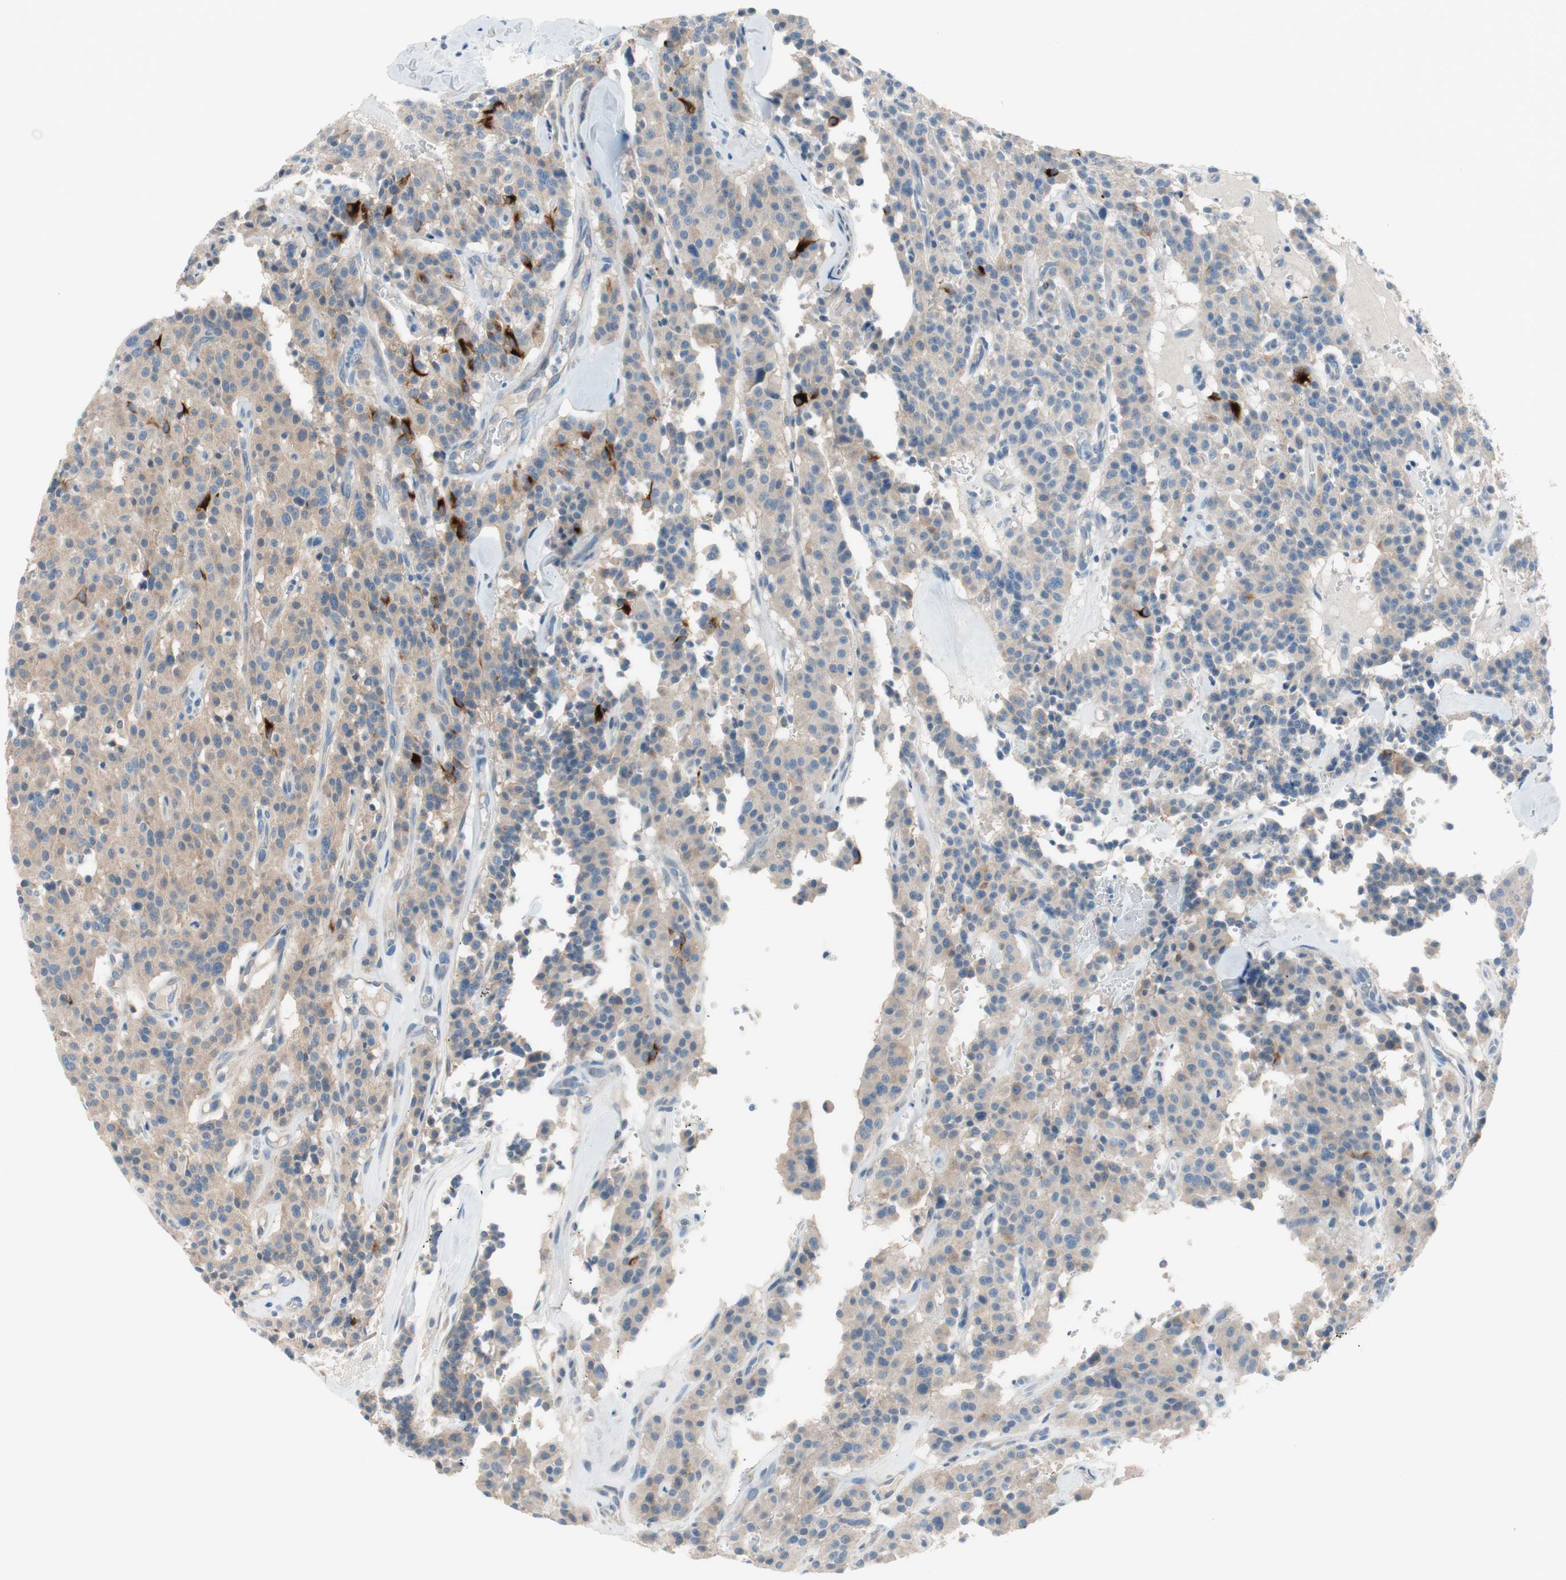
{"staining": {"intensity": "strong", "quantity": "<25%", "location": "cytoplasmic/membranous"}, "tissue": "carcinoid", "cell_type": "Tumor cells", "image_type": "cancer", "snomed": [{"axis": "morphology", "description": "Carcinoid, malignant, NOS"}, {"axis": "topography", "description": "Lung"}], "caption": "Immunohistochemistry (IHC) micrograph of neoplastic tissue: carcinoid stained using IHC reveals medium levels of strong protein expression localized specifically in the cytoplasmic/membranous of tumor cells, appearing as a cytoplasmic/membranous brown color.", "gene": "PRRG4", "patient": {"sex": "male", "age": 30}}